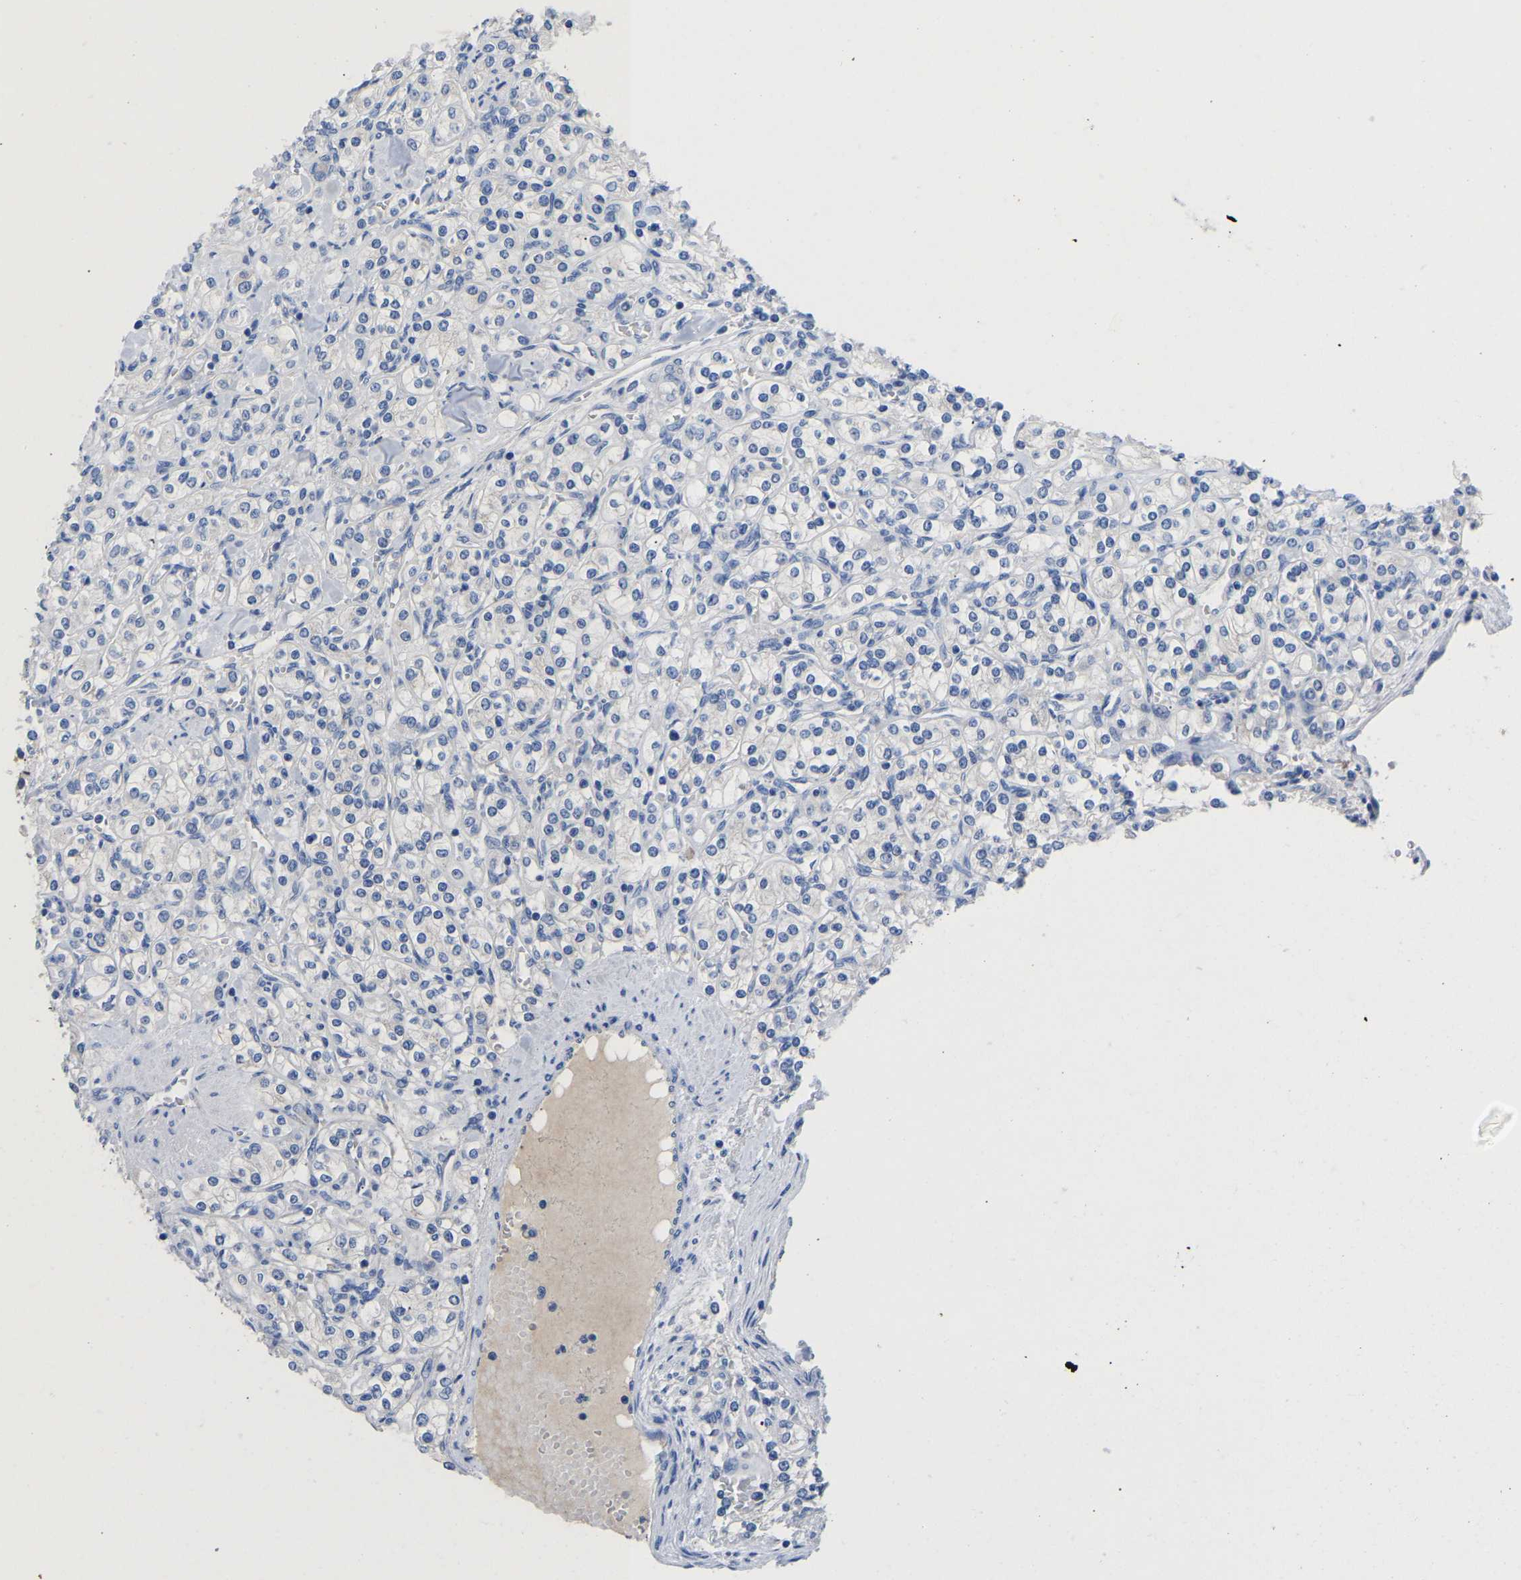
{"staining": {"intensity": "negative", "quantity": "none", "location": "none"}, "tissue": "renal cancer", "cell_type": "Tumor cells", "image_type": "cancer", "snomed": [{"axis": "morphology", "description": "Adenocarcinoma, NOS"}, {"axis": "topography", "description": "Kidney"}], "caption": "There is no significant positivity in tumor cells of adenocarcinoma (renal).", "gene": "ABCA10", "patient": {"sex": "male", "age": 77}}